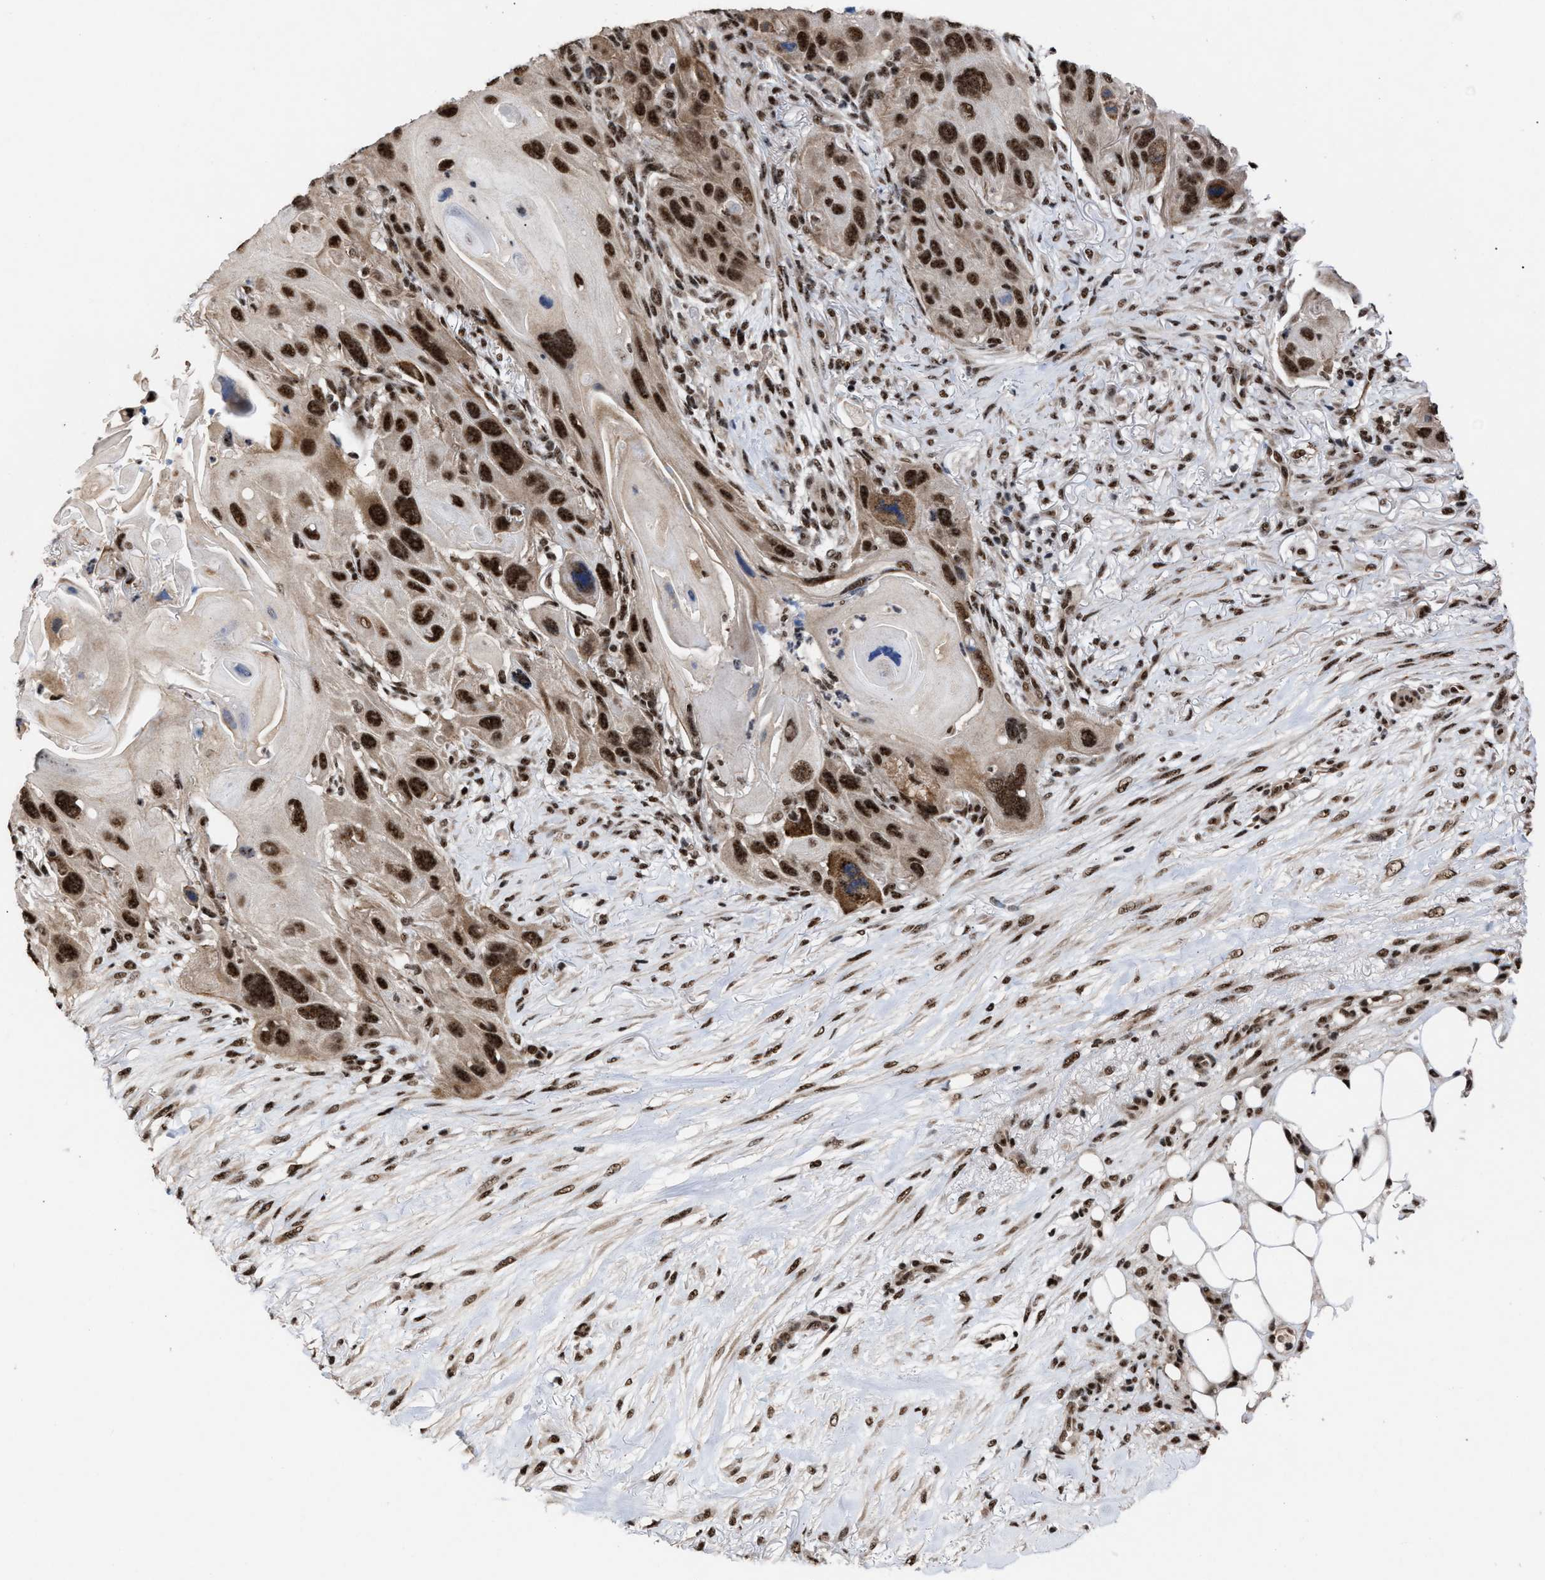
{"staining": {"intensity": "strong", "quantity": ">75%", "location": "cytoplasmic/membranous,nuclear"}, "tissue": "skin cancer", "cell_type": "Tumor cells", "image_type": "cancer", "snomed": [{"axis": "morphology", "description": "Squamous cell carcinoma, NOS"}, {"axis": "topography", "description": "Skin"}], "caption": "A high-resolution image shows IHC staining of skin squamous cell carcinoma, which shows strong cytoplasmic/membranous and nuclear expression in about >75% of tumor cells. The protein of interest is shown in brown color, while the nuclei are stained blue.", "gene": "EIF4A3", "patient": {"sex": "female", "age": 77}}